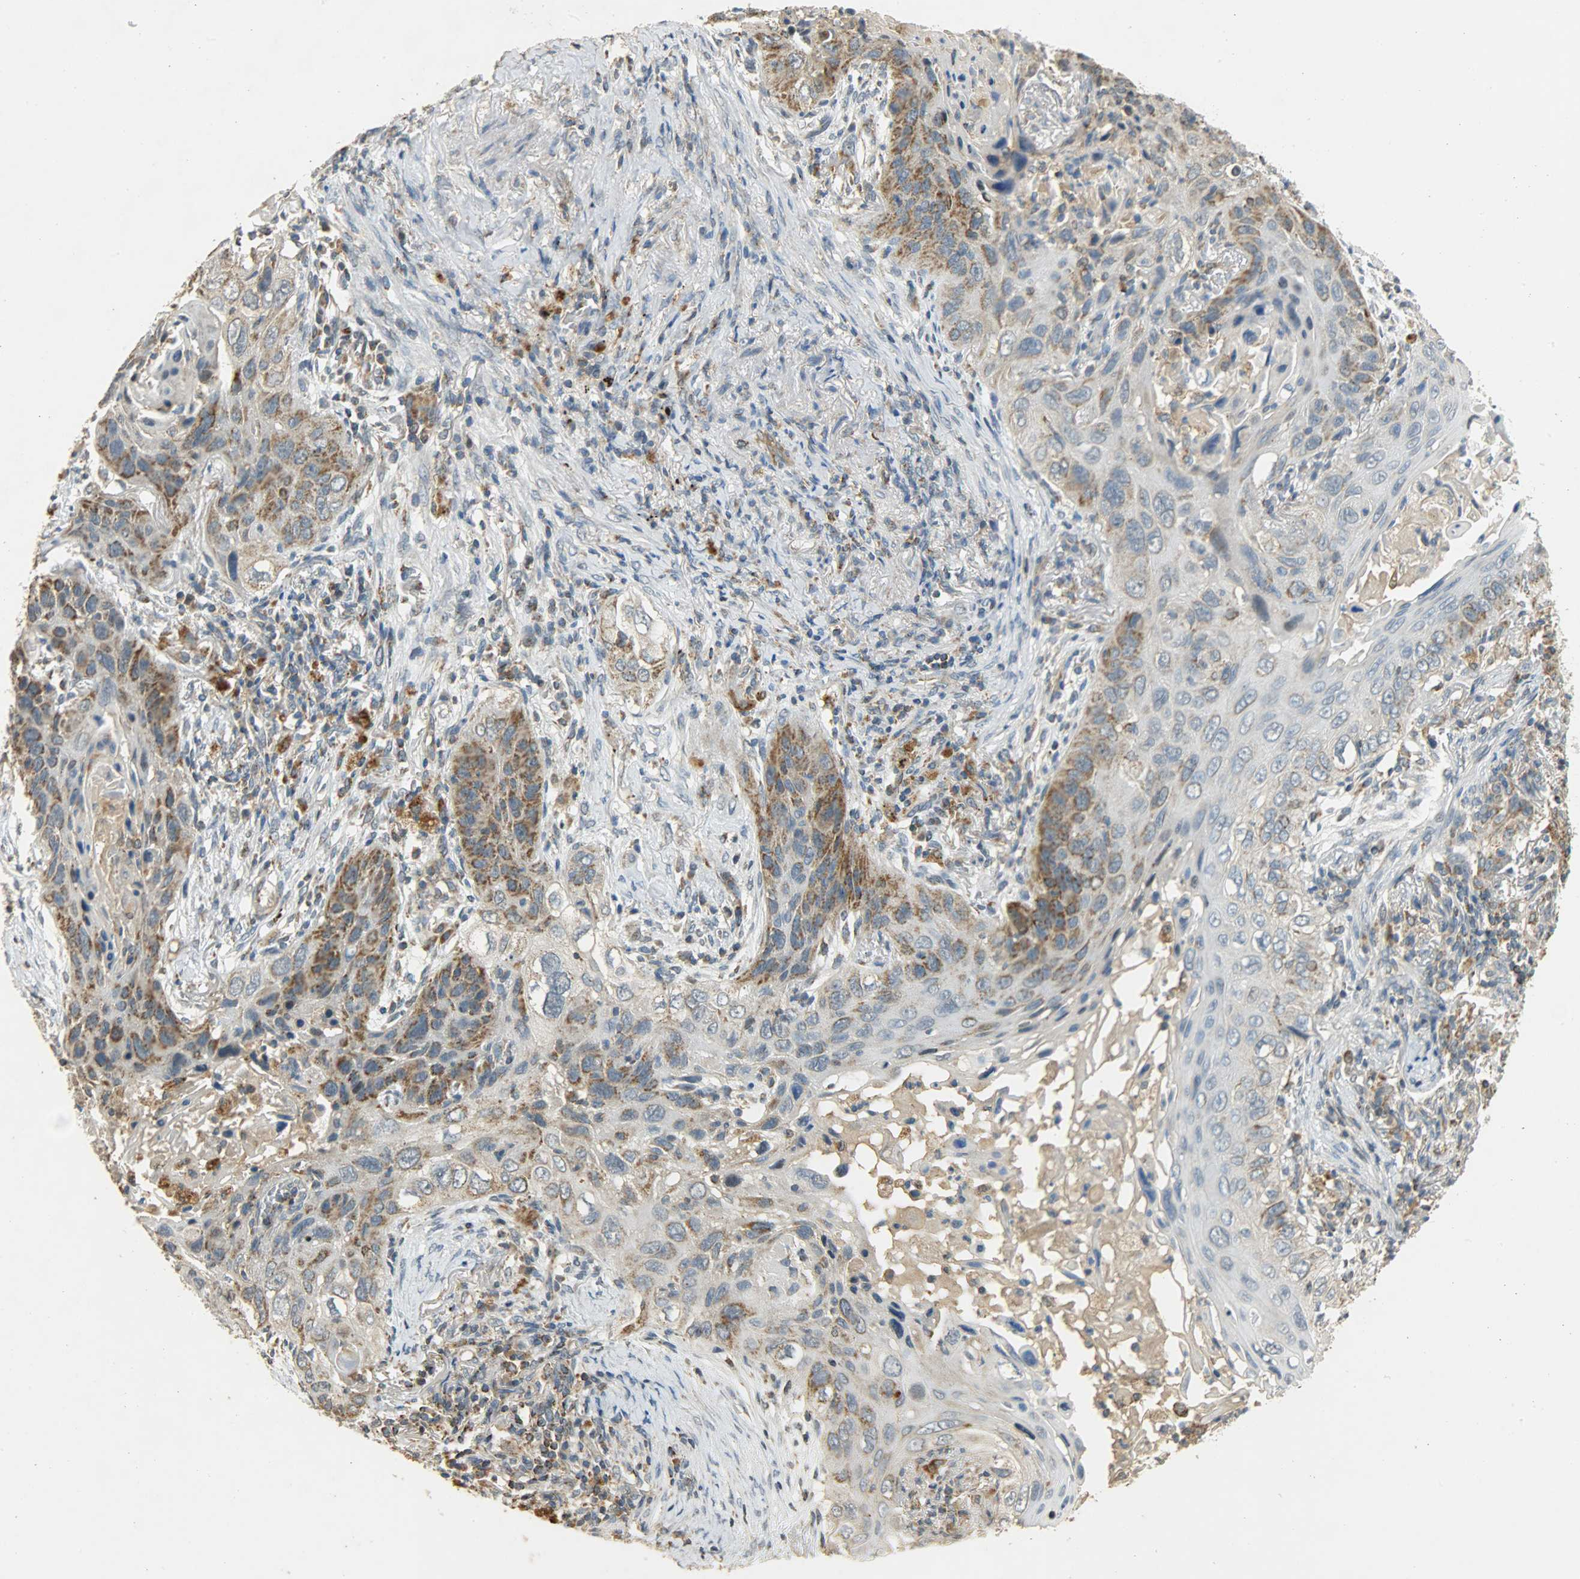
{"staining": {"intensity": "moderate", "quantity": "25%-75%", "location": "cytoplasmic/membranous"}, "tissue": "lung cancer", "cell_type": "Tumor cells", "image_type": "cancer", "snomed": [{"axis": "morphology", "description": "Squamous cell carcinoma, NOS"}, {"axis": "topography", "description": "Lung"}], "caption": "Immunohistochemistry (IHC) photomicrograph of neoplastic tissue: human squamous cell carcinoma (lung) stained using immunohistochemistry displays medium levels of moderate protein expression localized specifically in the cytoplasmic/membranous of tumor cells, appearing as a cytoplasmic/membranous brown color.", "gene": "HDHD5", "patient": {"sex": "female", "age": 67}}